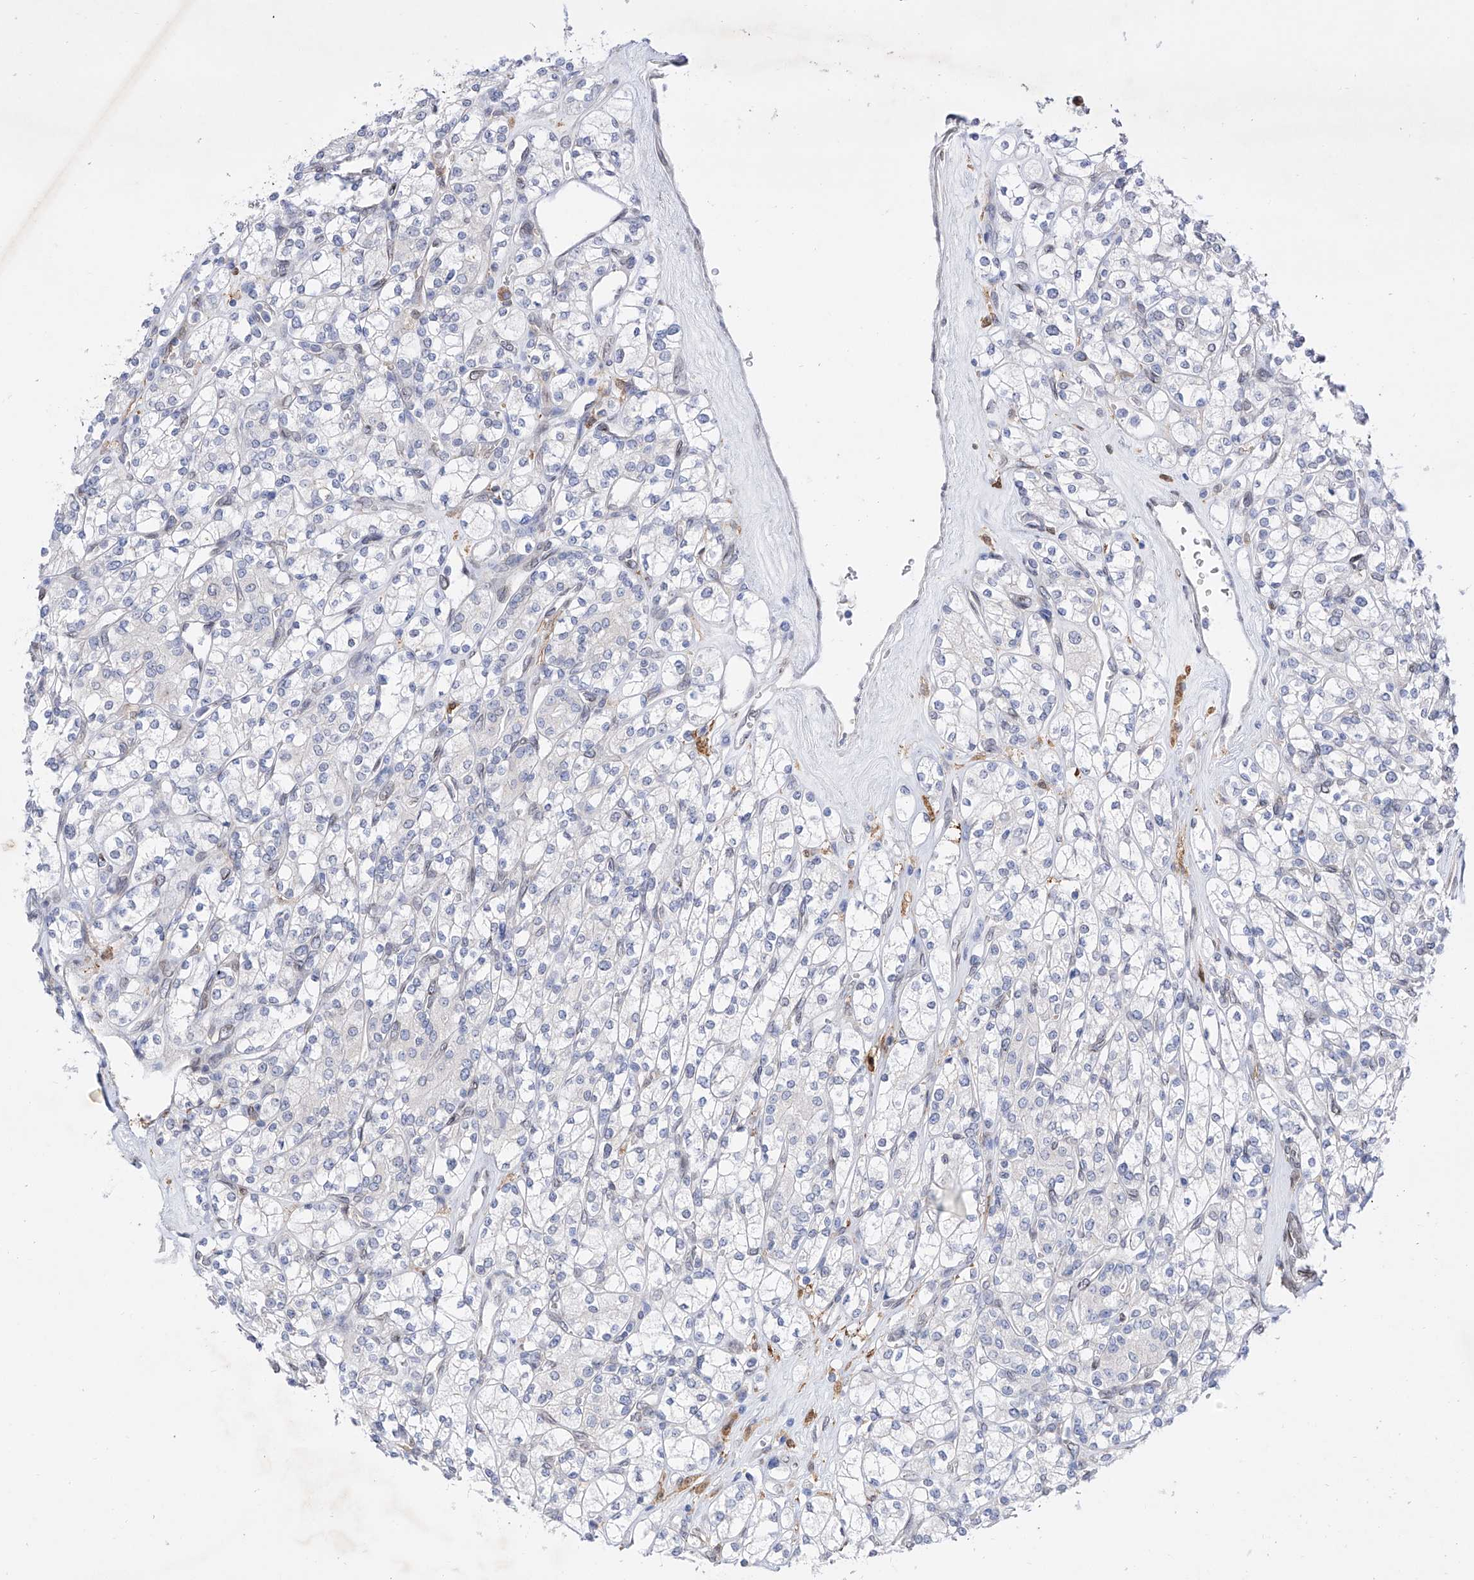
{"staining": {"intensity": "negative", "quantity": "none", "location": "none"}, "tissue": "renal cancer", "cell_type": "Tumor cells", "image_type": "cancer", "snomed": [{"axis": "morphology", "description": "Adenocarcinoma, NOS"}, {"axis": "topography", "description": "Kidney"}], "caption": "Immunohistochemistry (IHC) micrograph of renal adenocarcinoma stained for a protein (brown), which demonstrates no expression in tumor cells.", "gene": "LCLAT1", "patient": {"sex": "male", "age": 77}}